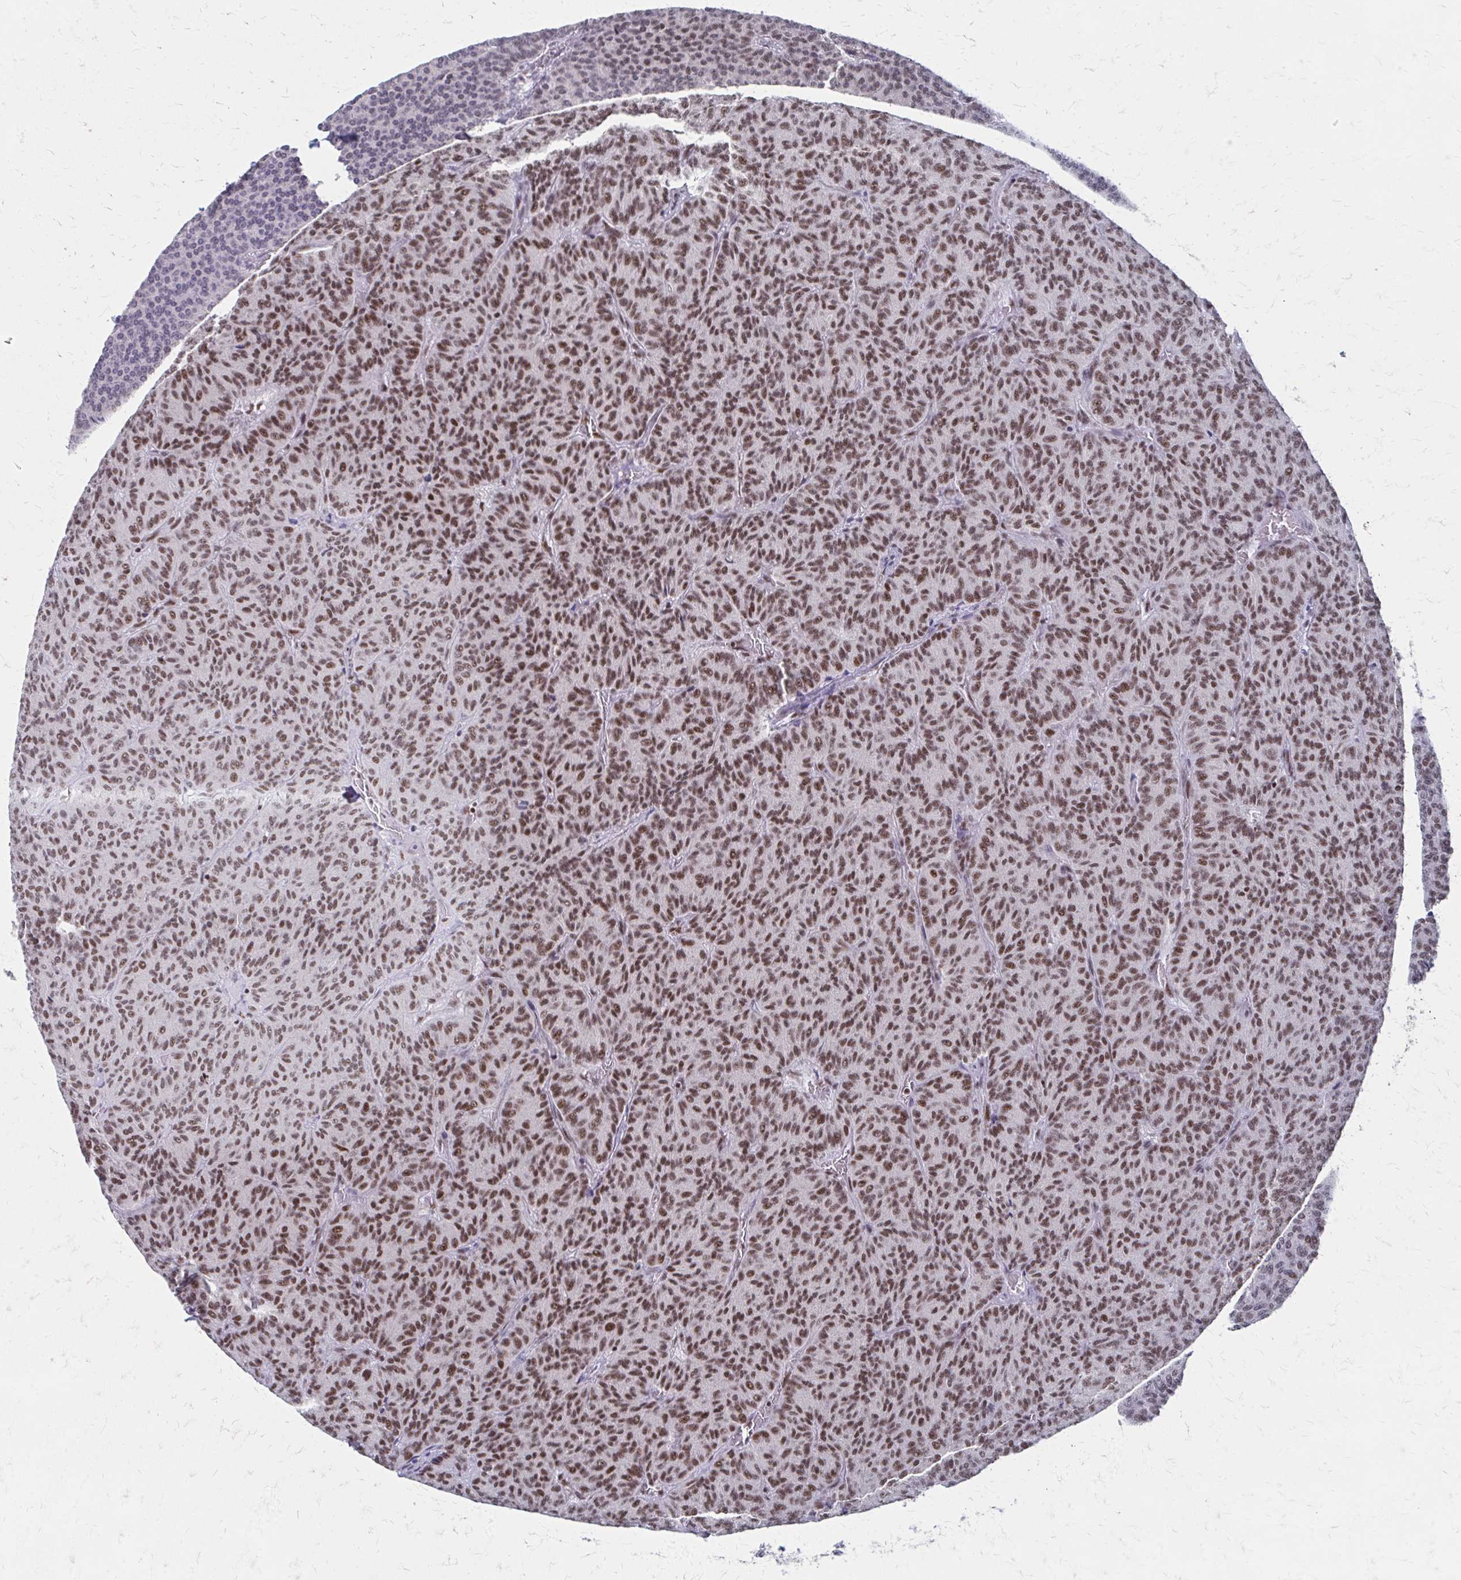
{"staining": {"intensity": "moderate", "quantity": ">75%", "location": "nuclear"}, "tissue": "carcinoid", "cell_type": "Tumor cells", "image_type": "cancer", "snomed": [{"axis": "morphology", "description": "Carcinoid, malignant, NOS"}, {"axis": "topography", "description": "Lung"}], "caption": "Tumor cells demonstrate medium levels of moderate nuclear positivity in approximately >75% of cells in human carcinoid.", "gene": "CNKSR3", "patient": {"sex": "male", "age": 61}}